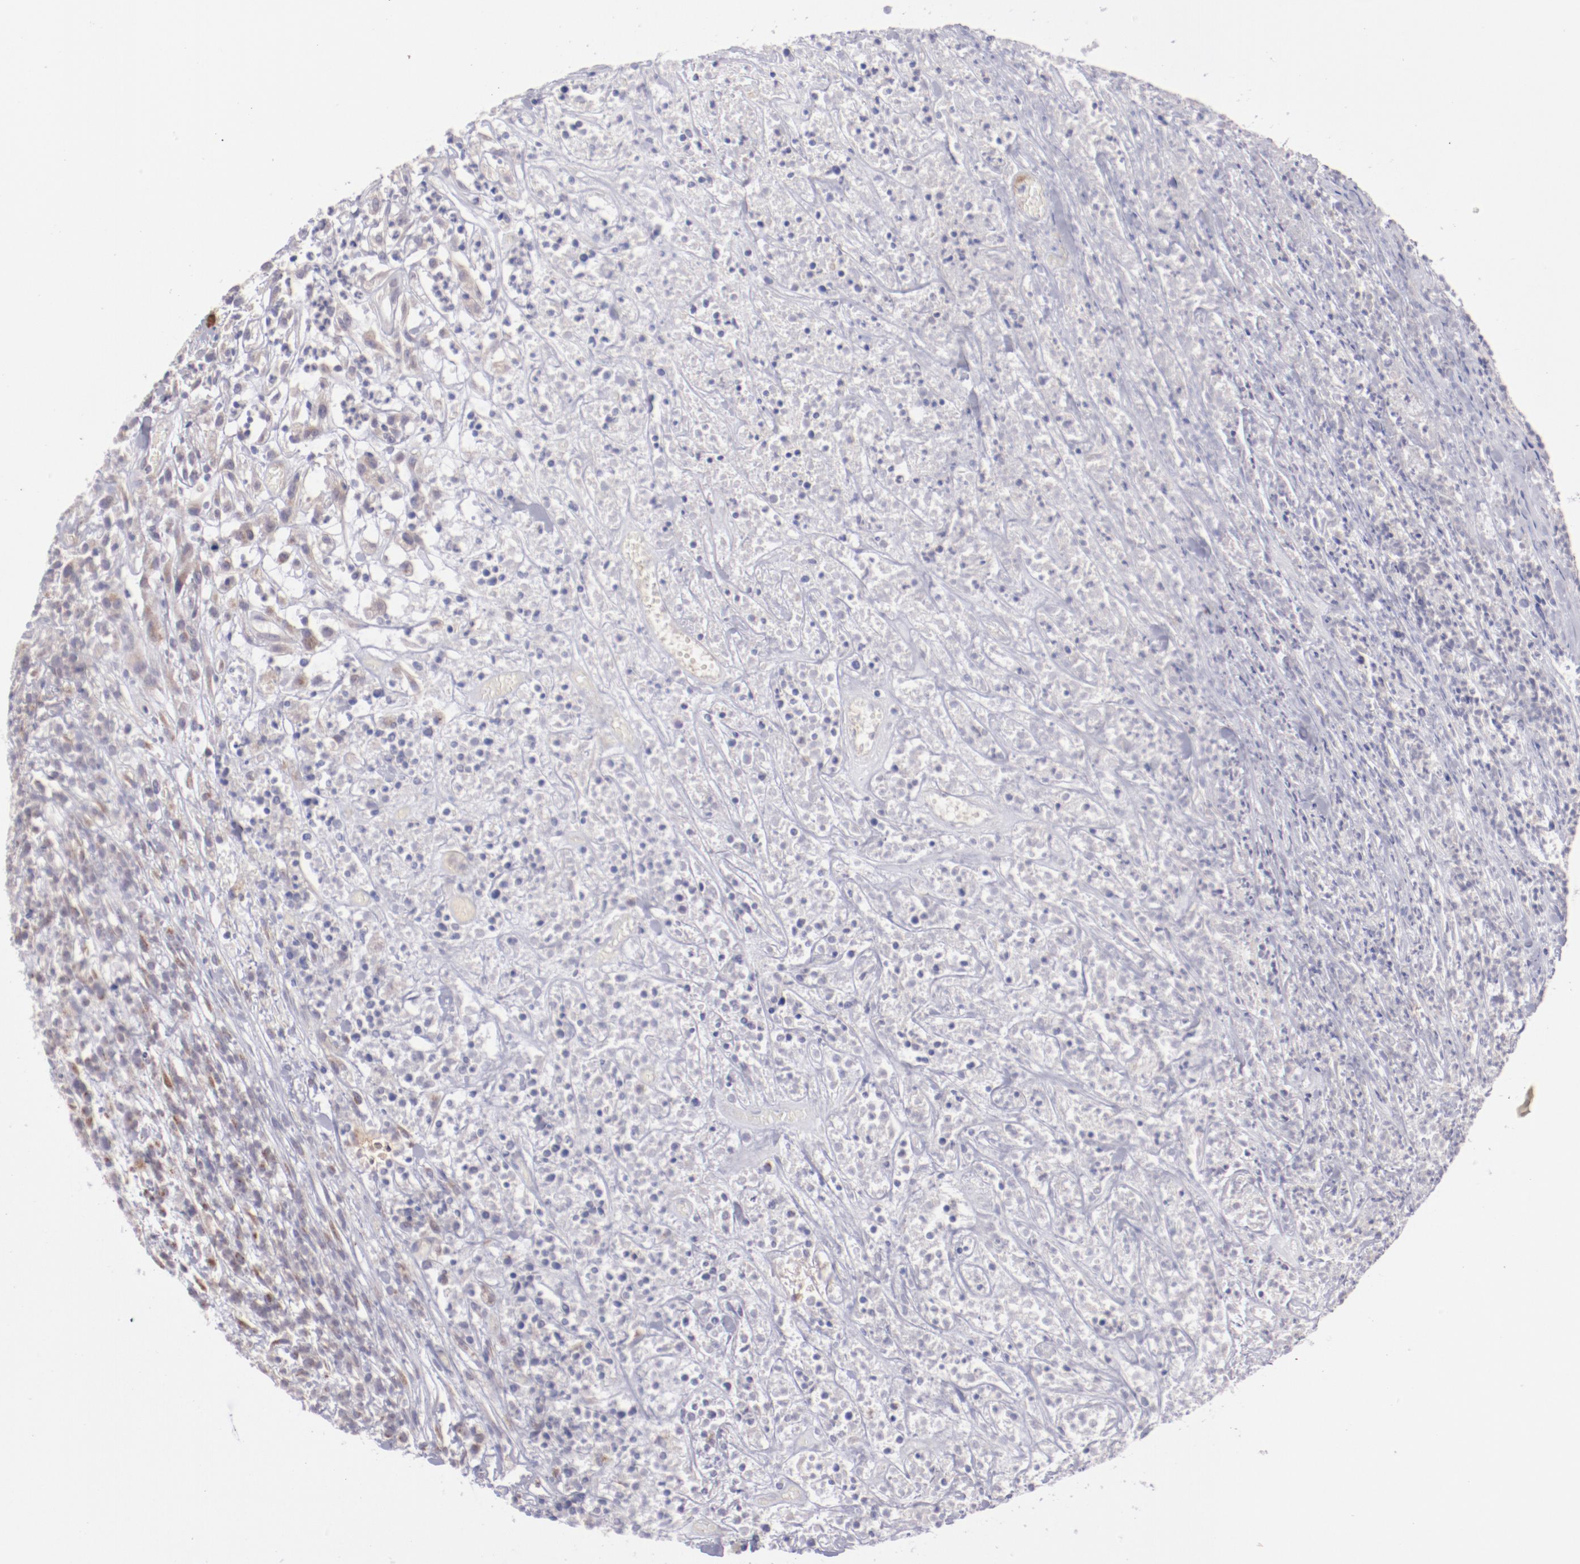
{"staining": {"intensity": "negative", "quantity": "none", "location": "none"}, "tissue": "lymphoma", "cell_type": "Tumor cells", "image_type": "cancer", "snomed": [{"axis": "morphology", "description": "Malignant lymphoma, non-Hodgkin's type, High grade"}, {"axis": "topography", "description": "Lymph node"}], "caption": "A photomicrograph of malignant lymphoma, non-Hodgkin's type (high-grade) stained for a protein reveals no brown staining in tumor cells.", "gene": "TRAF3", "patient": {"sex": "female", "age": 73}}